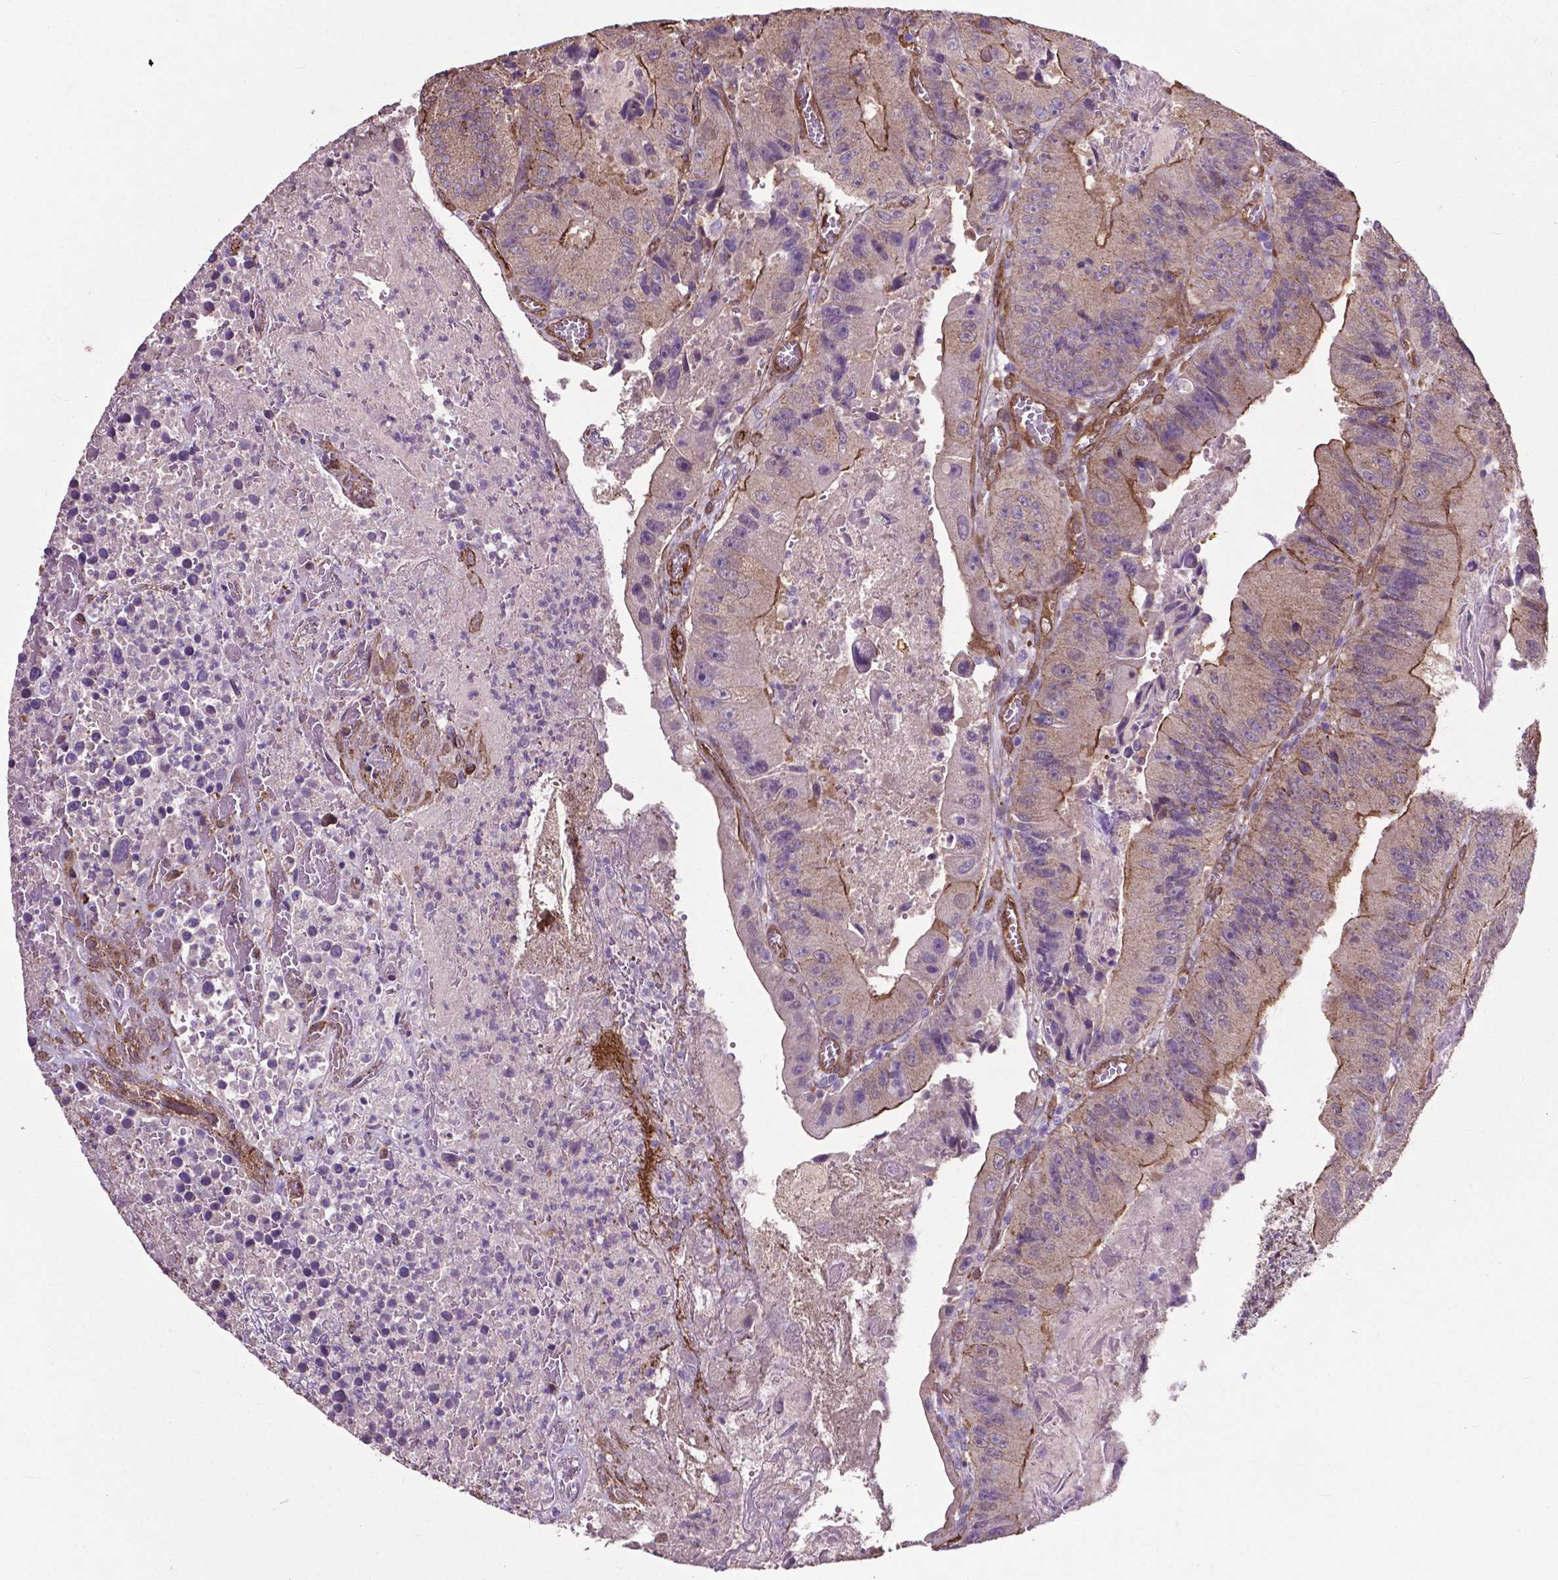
{"staining": {"intensity": "moderate", "quantity": "<25%", "location": "cytoplasmic/membranous"}, "tissue": "colorectal cancer", "cell_type": "Tumor cells", "image_type": "cancer", "snomed": [{"axis": "morphology", "description": "Adenocarcinoma, NOS"}, {"axis": "topography", "description": "Colon"}], "caption": "High-magnification brightfield microscopy of adenocarcinoma (colorectal) stained with DAB (brown) and counterstained with hematoxylin (blue). tumor cells exhibit moderate cytoplasmic/membranous expression is appreciated in approximately<25% of cells.", "gene": "PDLIM1", "patient": {"sex": "female", "age": 86}}